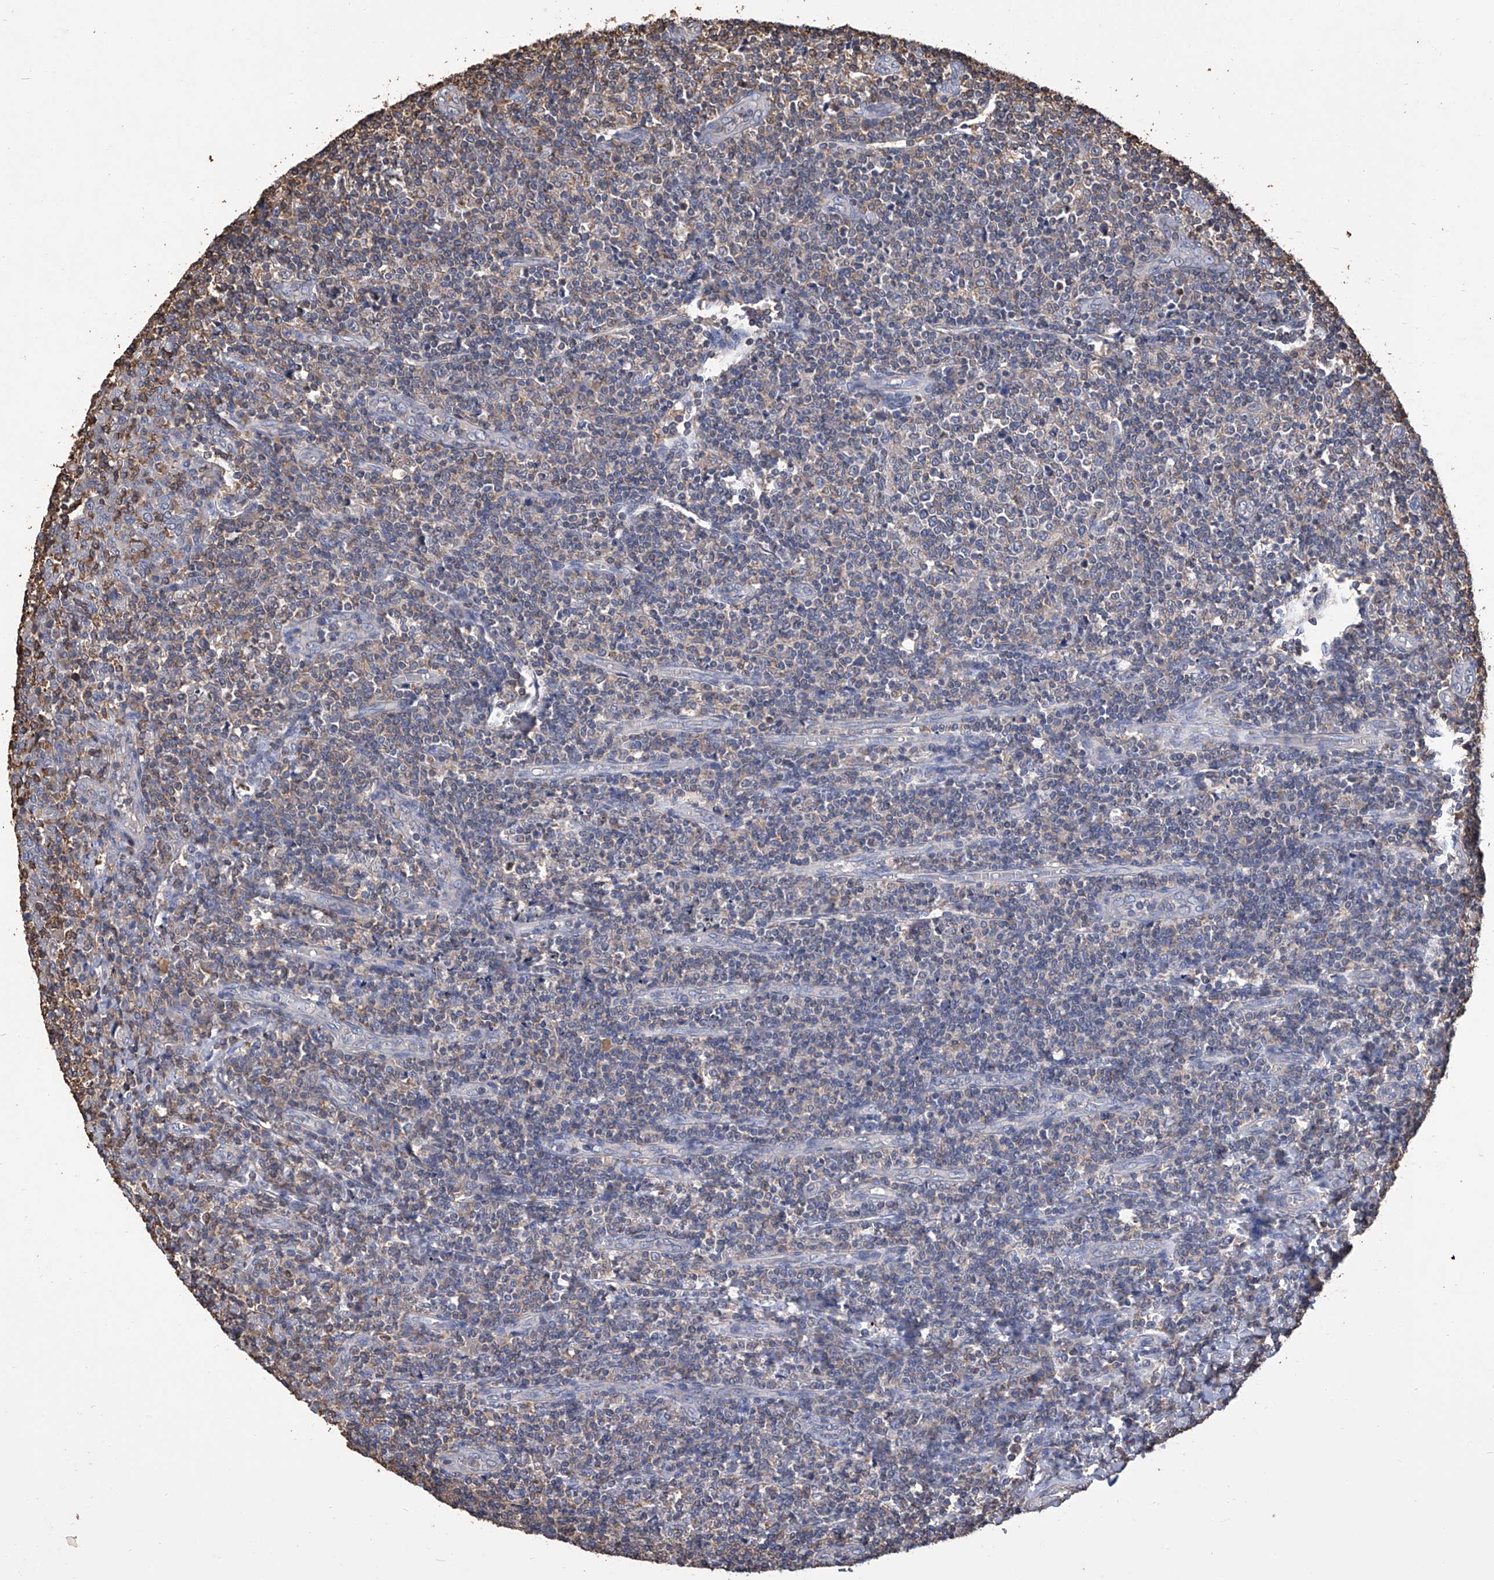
{"staining": {"intensity": "weak", "quantity": "<25%", "location": "cytoplasmic/membranous"}, "tissue": "tonsil", "cell_type": "Germinal center cells", "image_type": "normal", "snomed": [{"axis": "morphology", "description": "Normal tissue, NOS"}, {"axis": "topography", "description": "Tonsil"}], "caption": "The immunohistochemistry histopathology image has no significant staining in germinal center cells of tonsil. (IHC, brightfield microscopy, high magnification).", "gene": "GPT", "patient": {"sex": "female", "age": 19}}